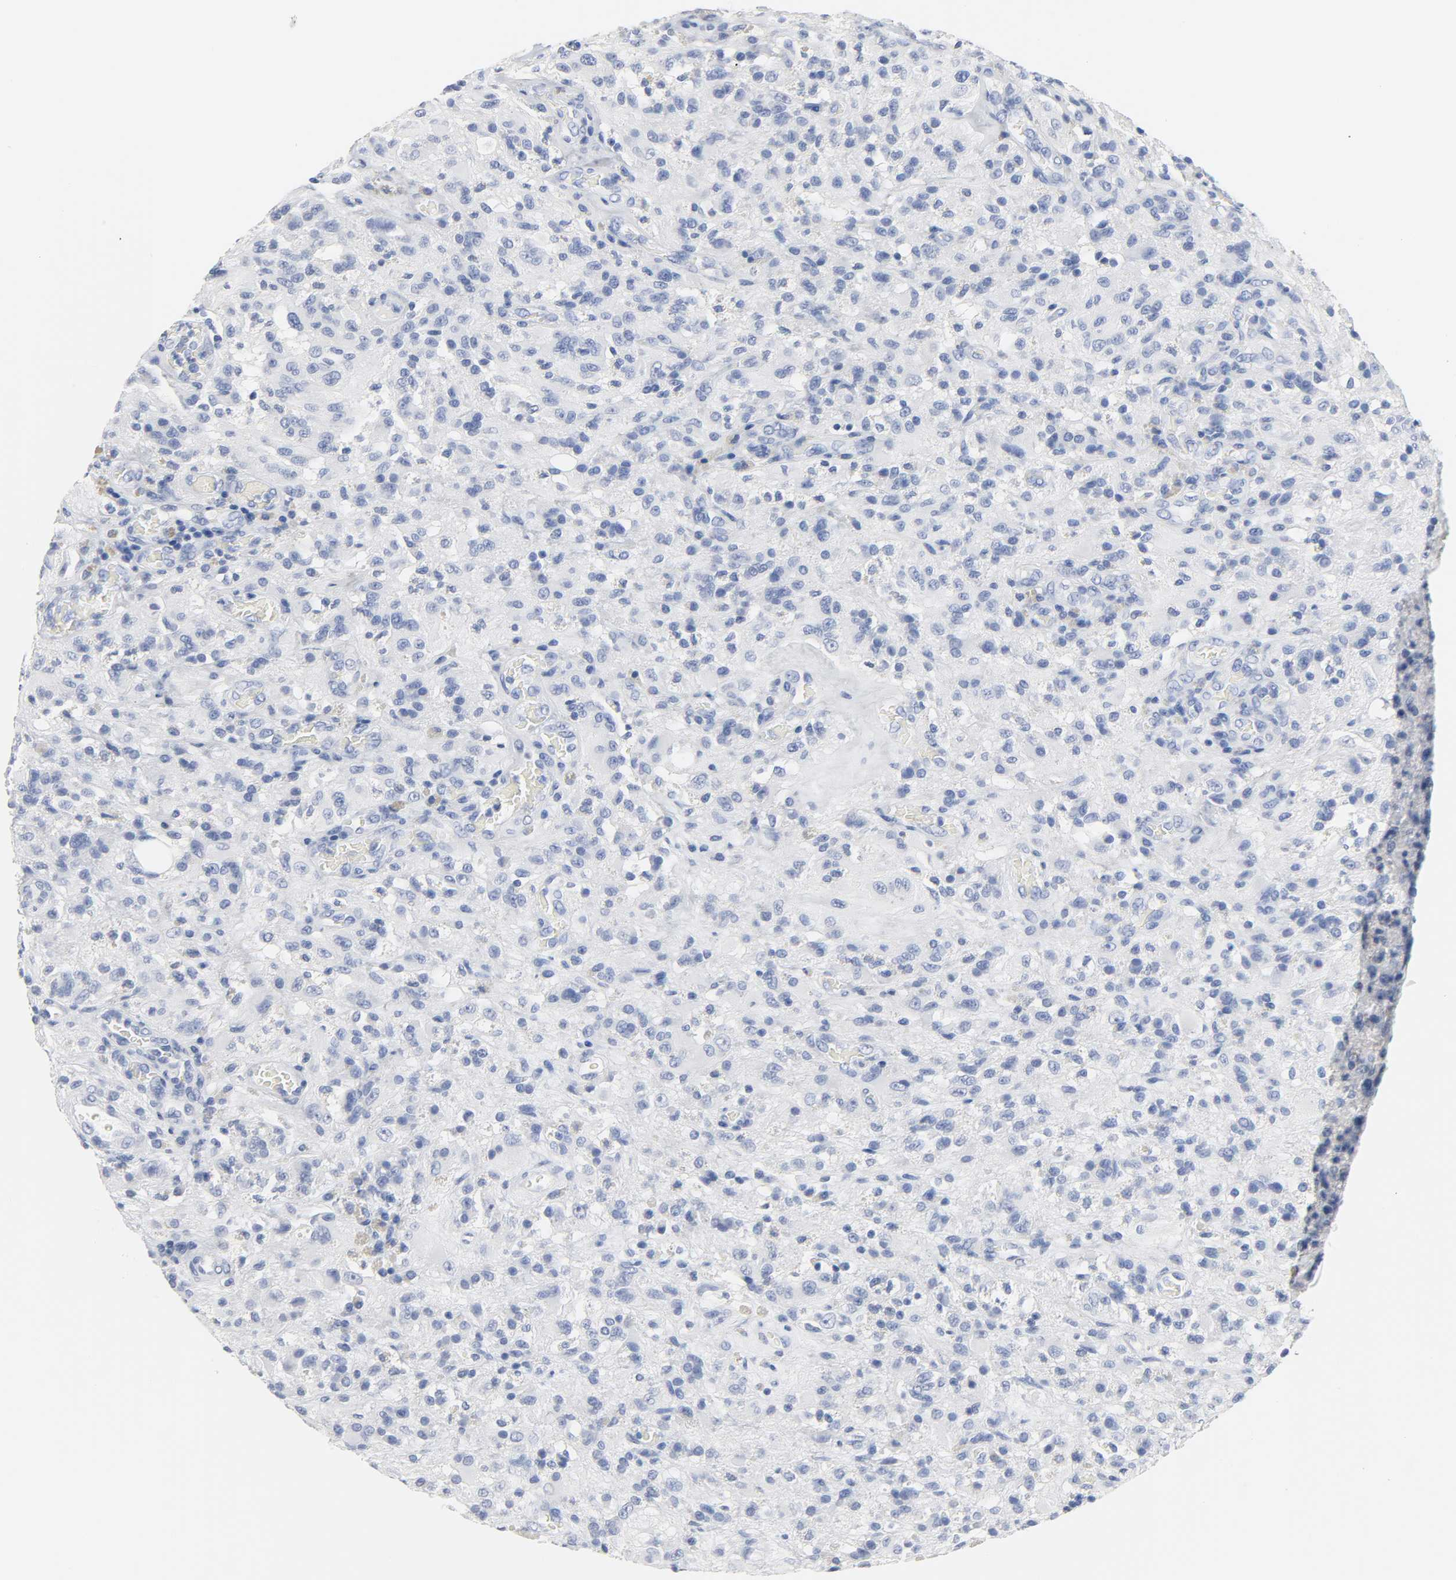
{"staining": {"intensity": "negative", "quantity": "none", "location": "none"}, "tissue": "glioma", "cell_type": "Tumor cells", "image_type": "cancer", "snomed": [{"axis": "morphology", "description": "Normal tissue, NOS"}, {"axis": "morphology", "description": "Glioma, malignant, High grade"}, {"axis": "topography", "description": "Cerebral cortex"}], "caption": "Tumor cells show no significant protein staining in malignant glioma (high-grade).", "gene": "ACP3", "patient": {"sex": "male", "age": 56}}